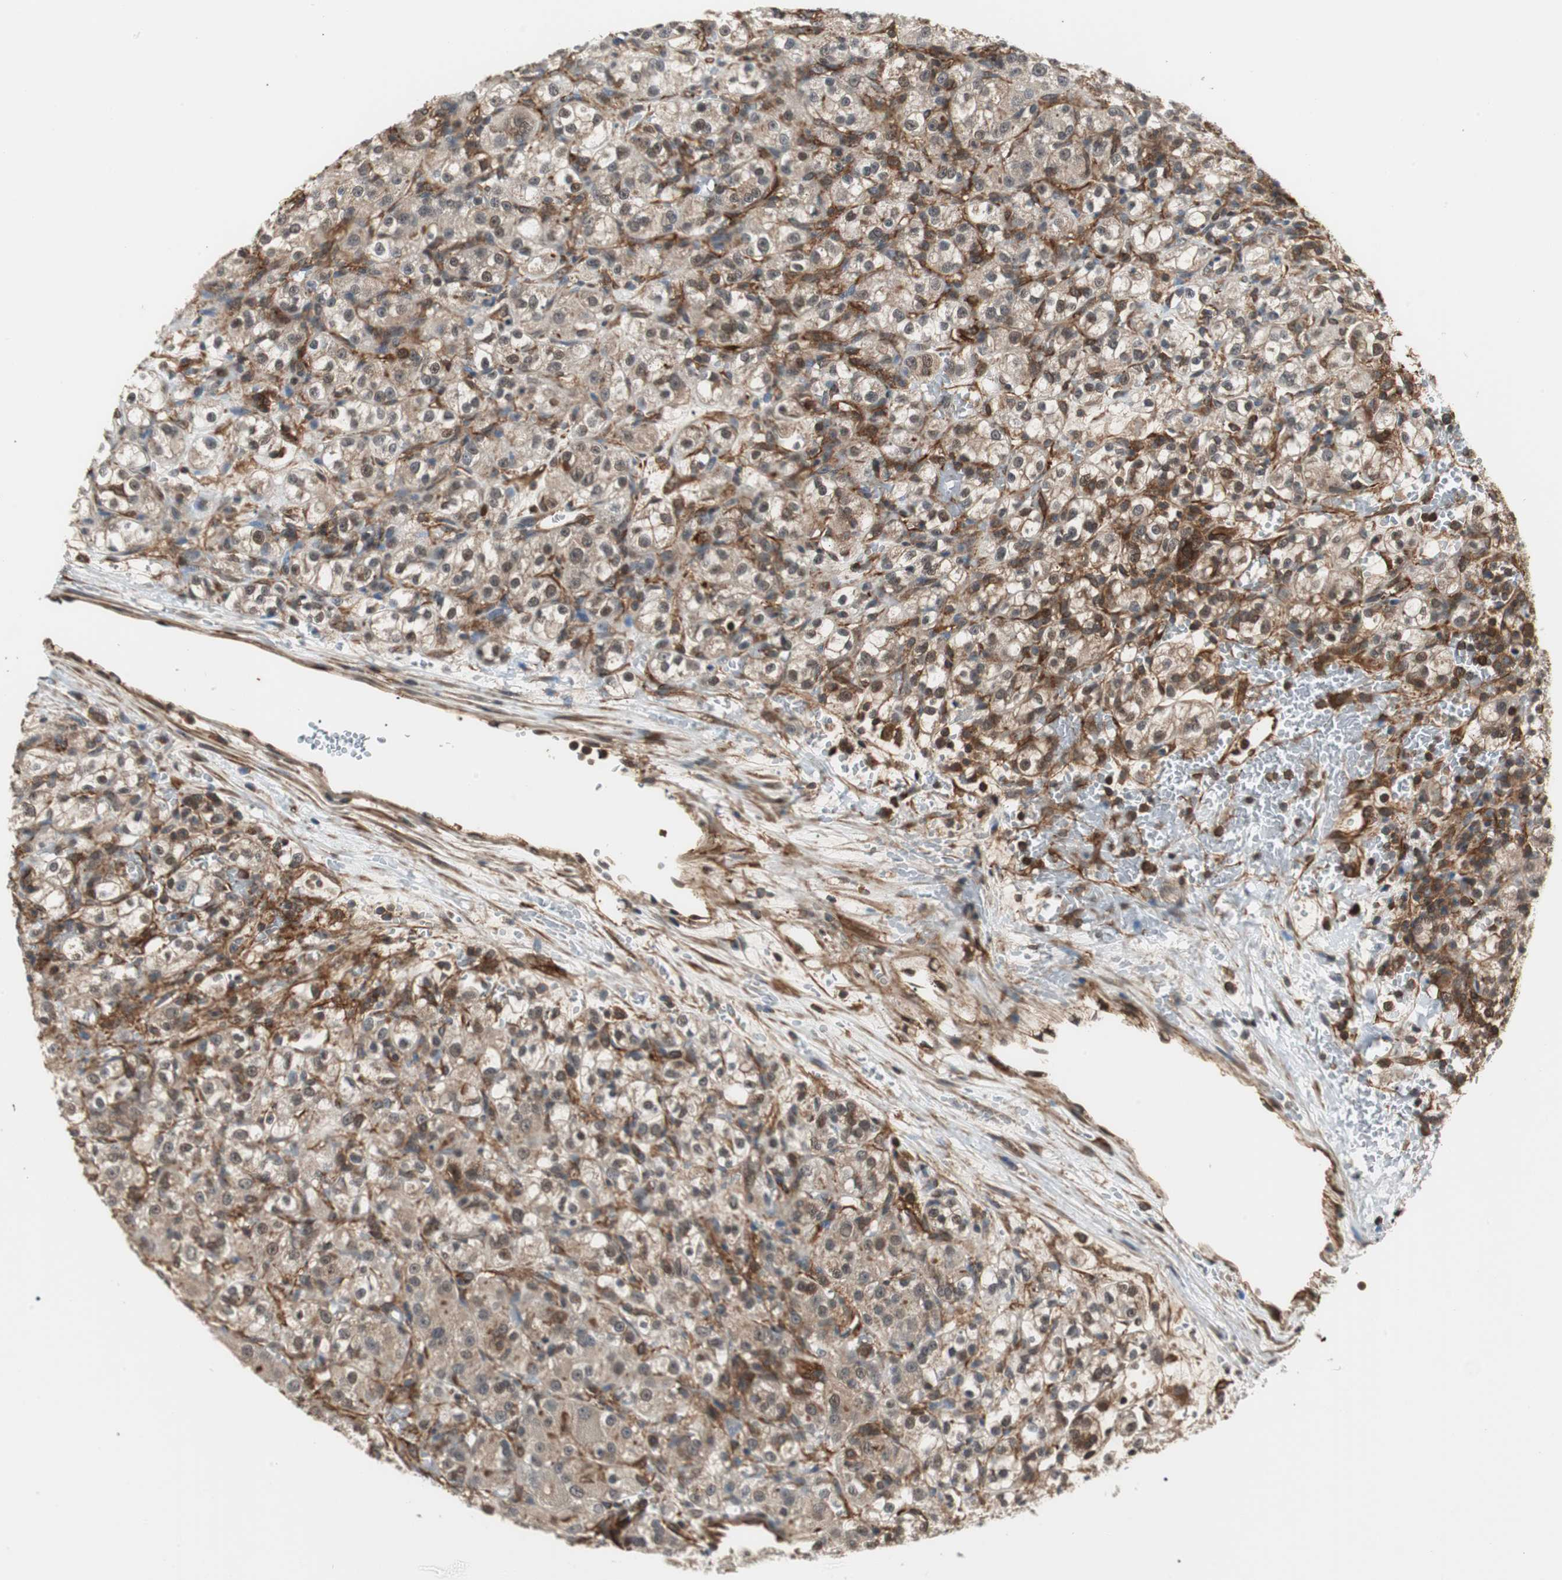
{"staining": {"intensity": "moderate", "quantity": ">75%", "location": "cytoplasmic/membranous"}, "tissue": "renal cancer", "cell_type": "Tumor cells", "image_type": "cancer", "snomed": [{"axis": "morphology", "description": "Normal tissue, NOS"}, {"axis": "morphology", "description": "Adenocarcinoma, NOS"}, {"axis": "topography", "description": "Kidney"}], "caption": "Immunohistochemistry (IHC) photomicrograph of renal adenocarcinoma stained for a protein (brown), which demonstrates medium levels of moderate cytoplasmic/membranous staining in about >75% of tumor cells.", "gene": "PTPN11", "patient": {"sex": "male", "age": 61}}